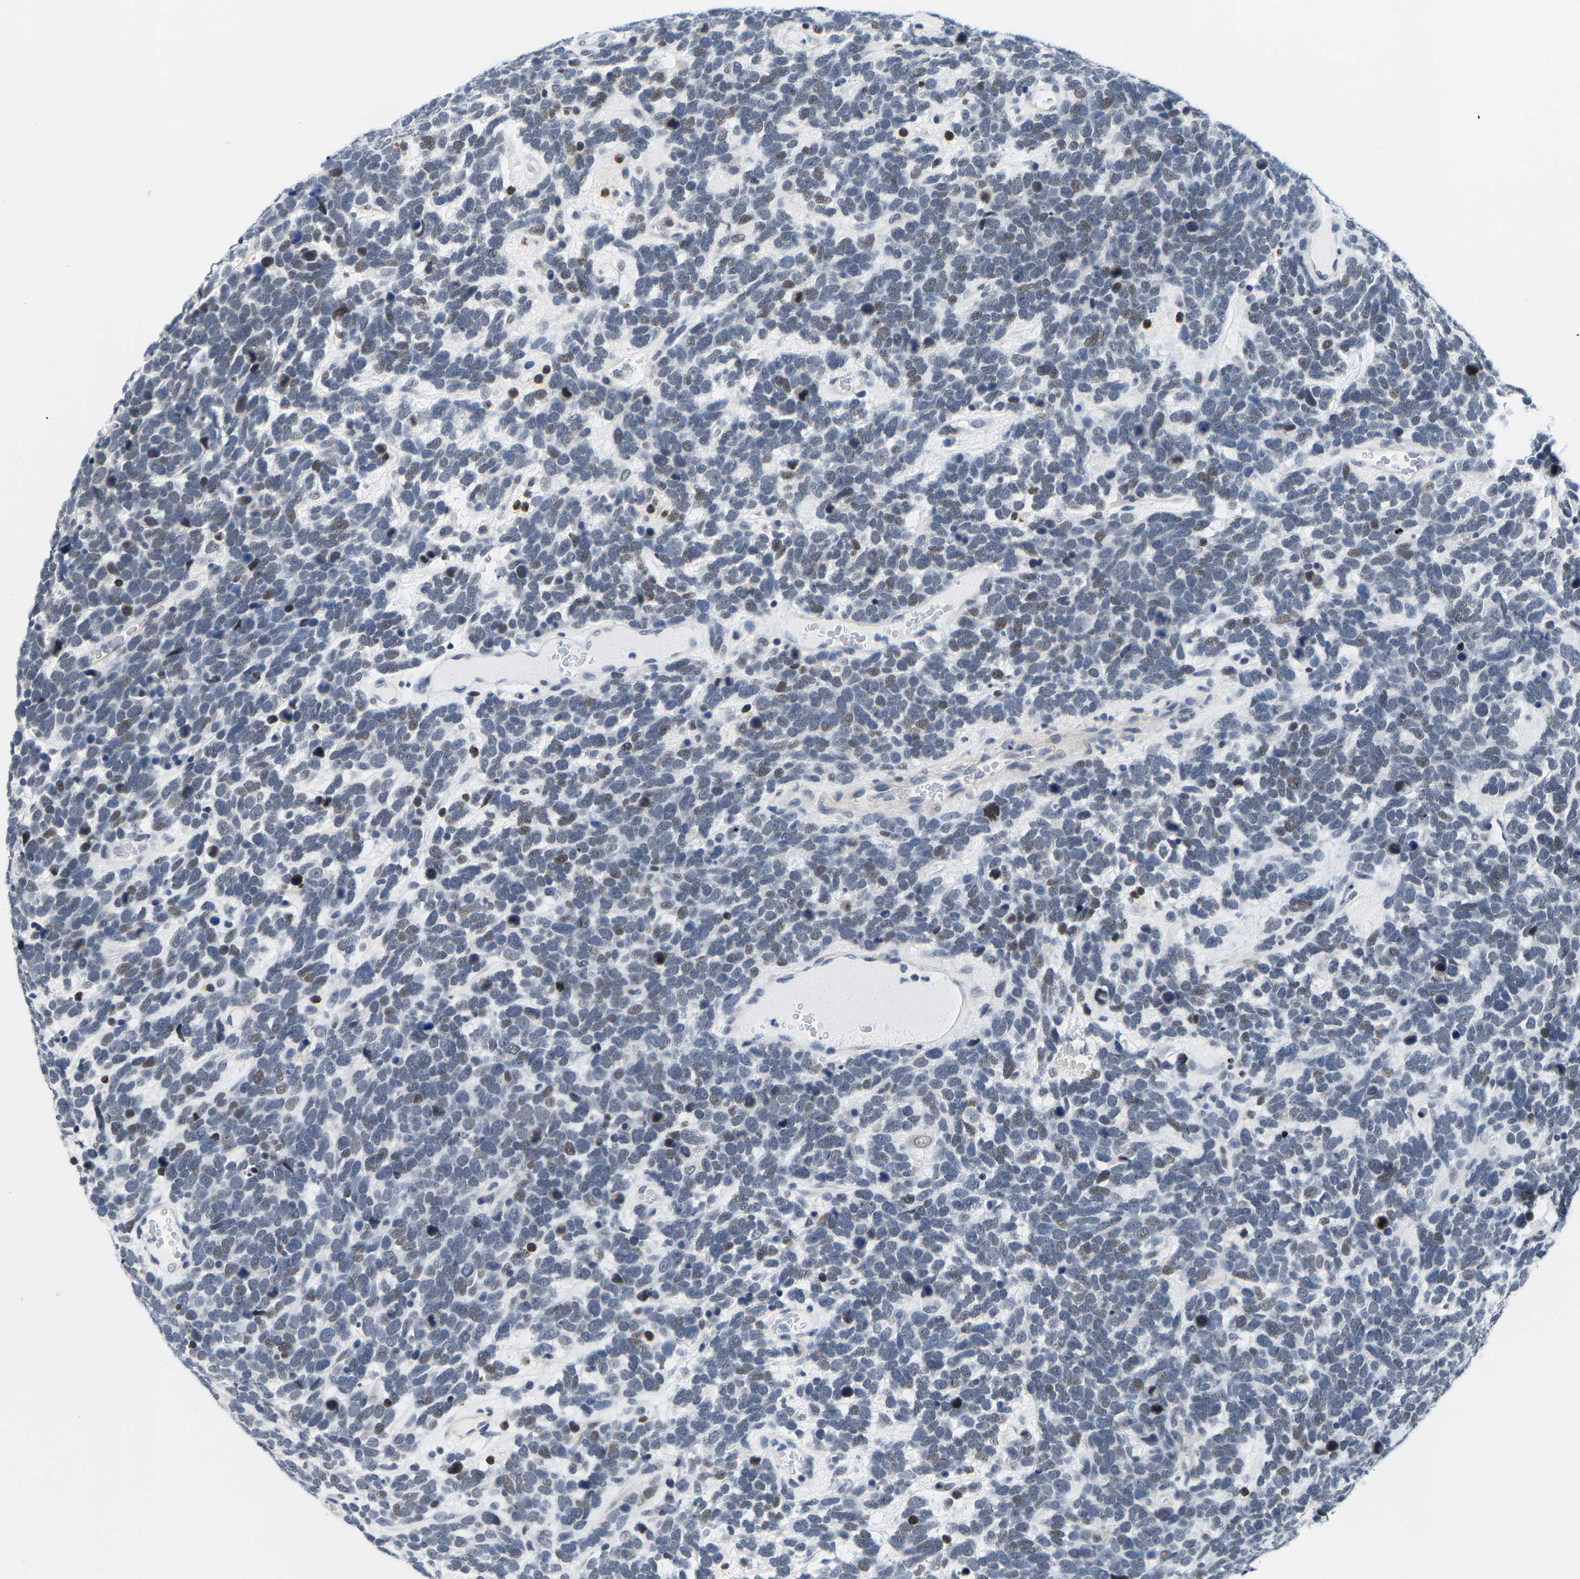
{"staining": {"intensity": "moderate", "quantity": "<25%", "location": "nuclear"}, "tissue": "urothelial cancer", "cell_type": "Tumor cells", "image_type": "cancer", "snomed": [{"axis": "morphology", "description": "Urothelial carcinoma, High grade"}, {"axis": "topography", "description": "Urinary bladder"}], "caption": "This is a histology image of immunohistochemistry staining of high-grade urothelial carcinoma, which shows moderate staining in the nuclear of tumor cells.", "gene": "SETD1B", "patient": {"sex": "female", "age": 82}}